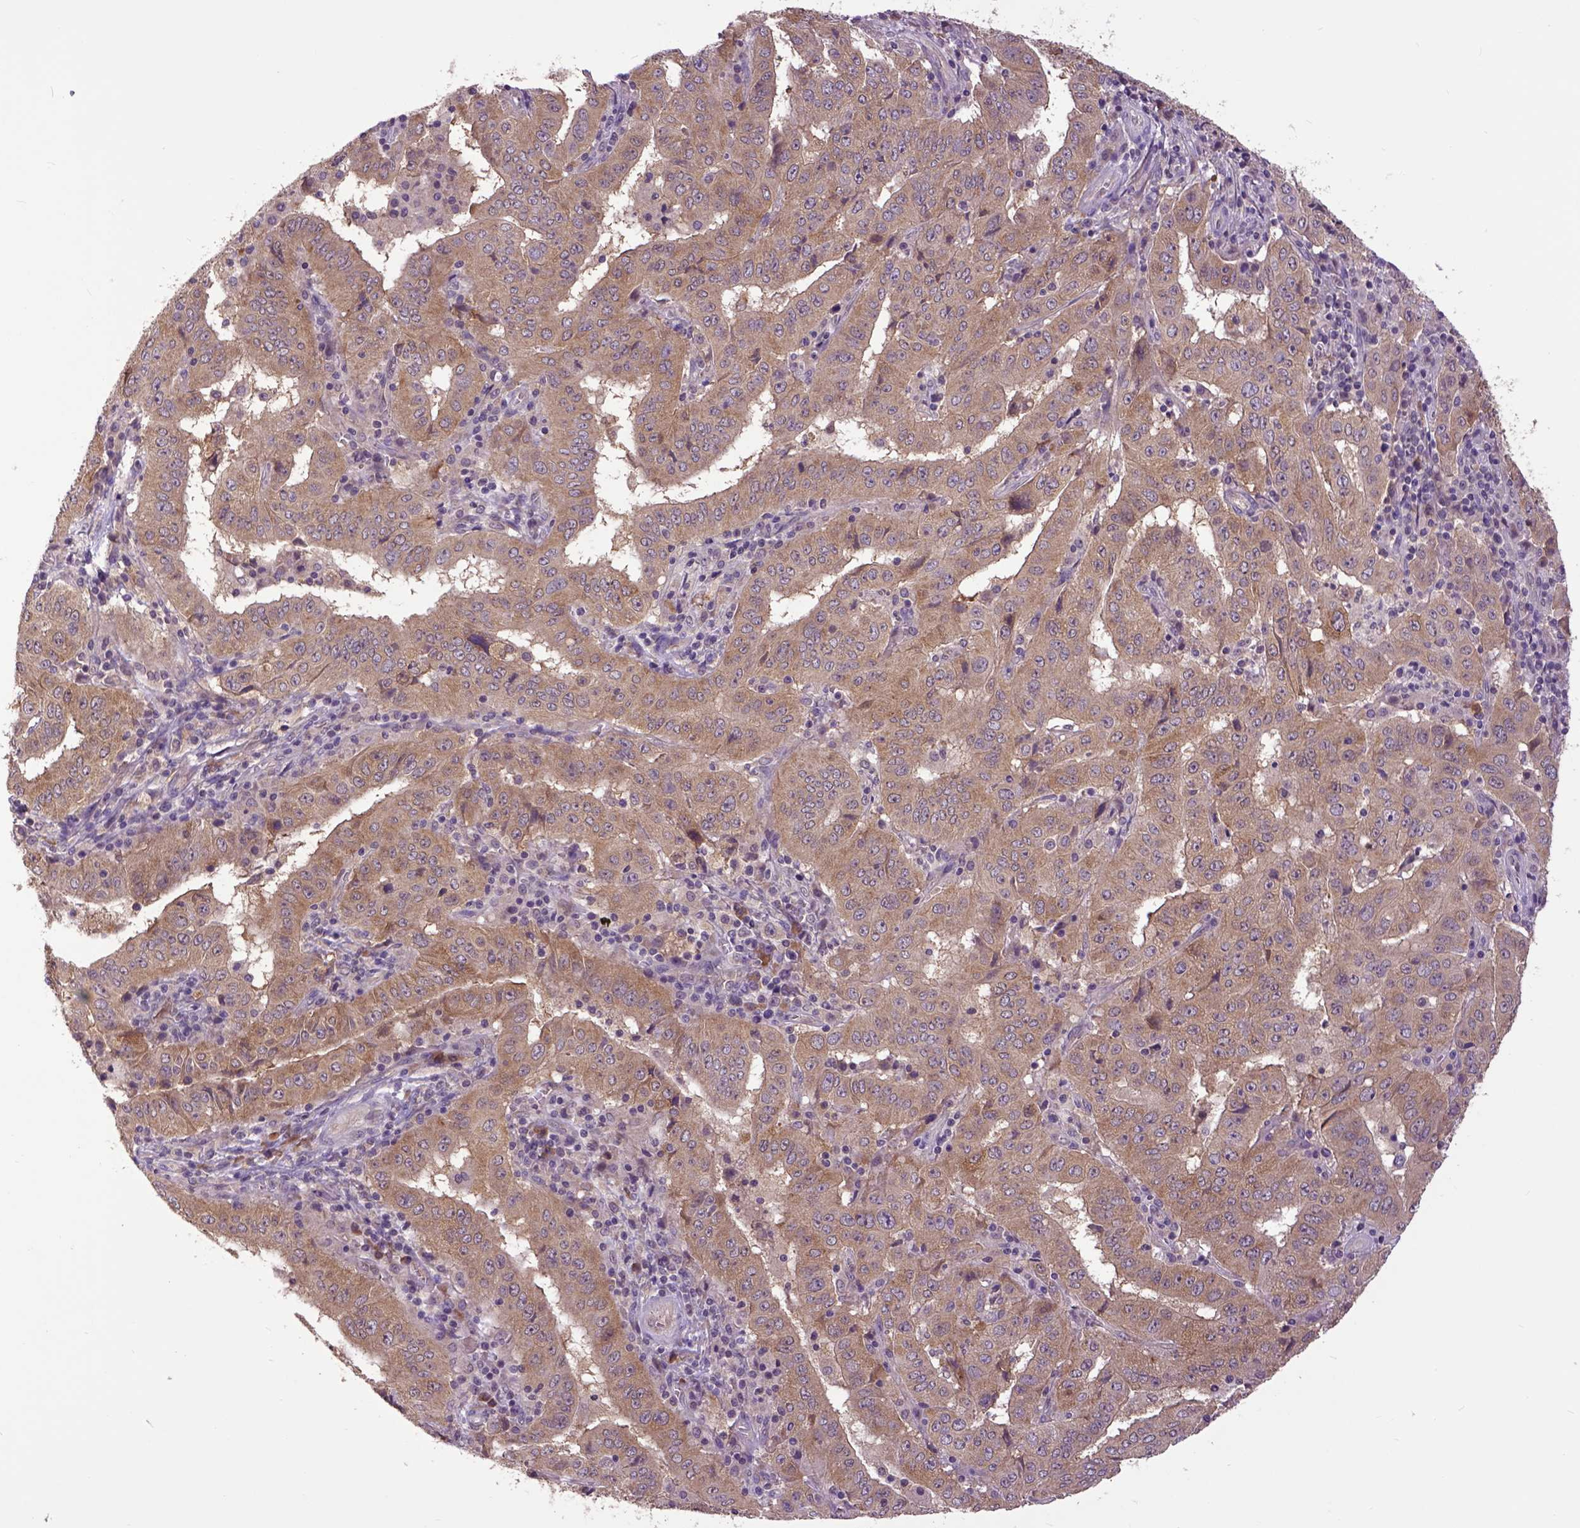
{"staining": {"intensity": "moderate", "quantity": ">75%", "location": "cytoplasmic/membranous"}, "tissue": "pancreatic cancer", "cell_type": "Tumor cells", "image_type": "cancer", "snomed": [{"axis": "morphology", "description": "Adenocarcinoma, NOS"}, {"axis": "topography", "description": "Pancreas"}], "caption": "High-power microscopy captured an immunohistochemistry (IHC) image of adenocarcinoma (pancreatic), revealing moderate cytoplasmic/membranous expression in approximately >75% of tumor cells.", "gene": "ARL1", "patient": {"sex": "male", "age": 63}}